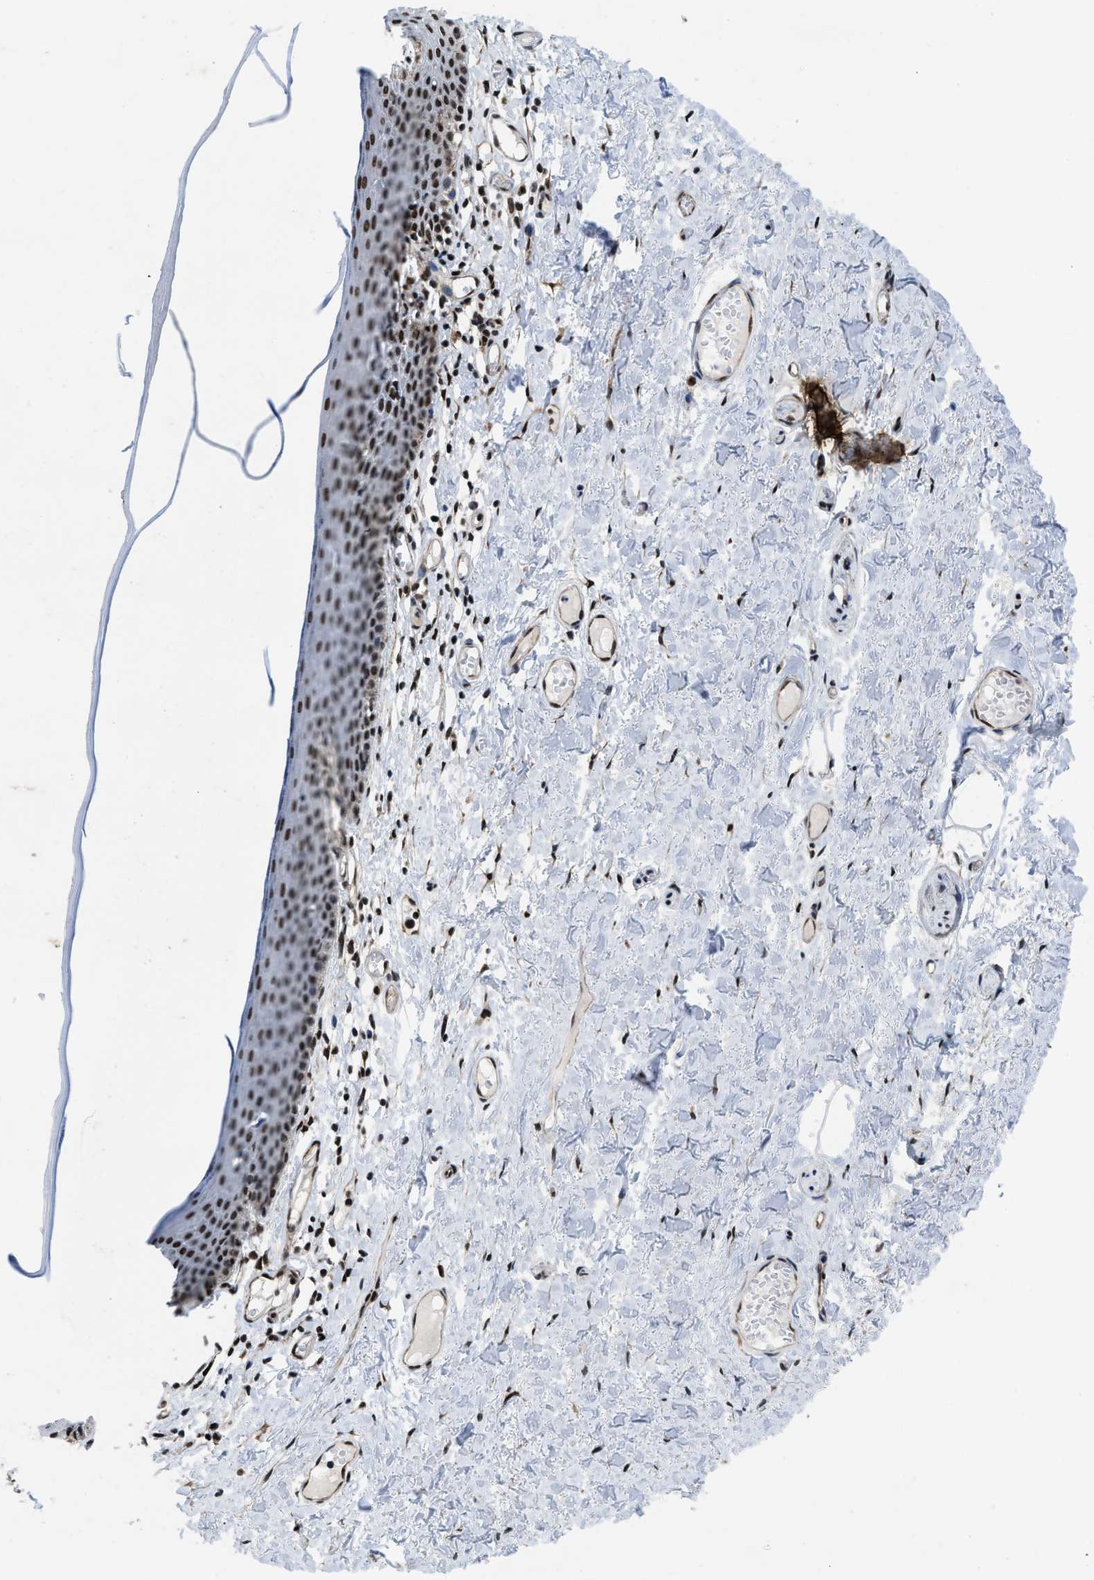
{"staining": {"intensity": "strong", "quantity": ">75%", "location": "nuclear"}, "tissue": "skin", "cell_type": "Epidermal cells", "image_type": "normal", "snomed": [{"axis": "morphology", "description": "Normal tissue, NOS"}, {"axis": "topography", "description": "Adipose tissue"}, {"axis": "topography", "description": "Vascular tissue"}, {"axis": "topography", "description": "Anal"}, {"axis": "topography", "description": "Peripheral nerve tissue"}], "caption": "Immunohistochemical staining of unremarkable human skin demonstrates high levels of strong nuclear staining in approximately >75% of epidermal cells.", "gene": "SAFB", "patient": {"sex": "female", "age": 54}}